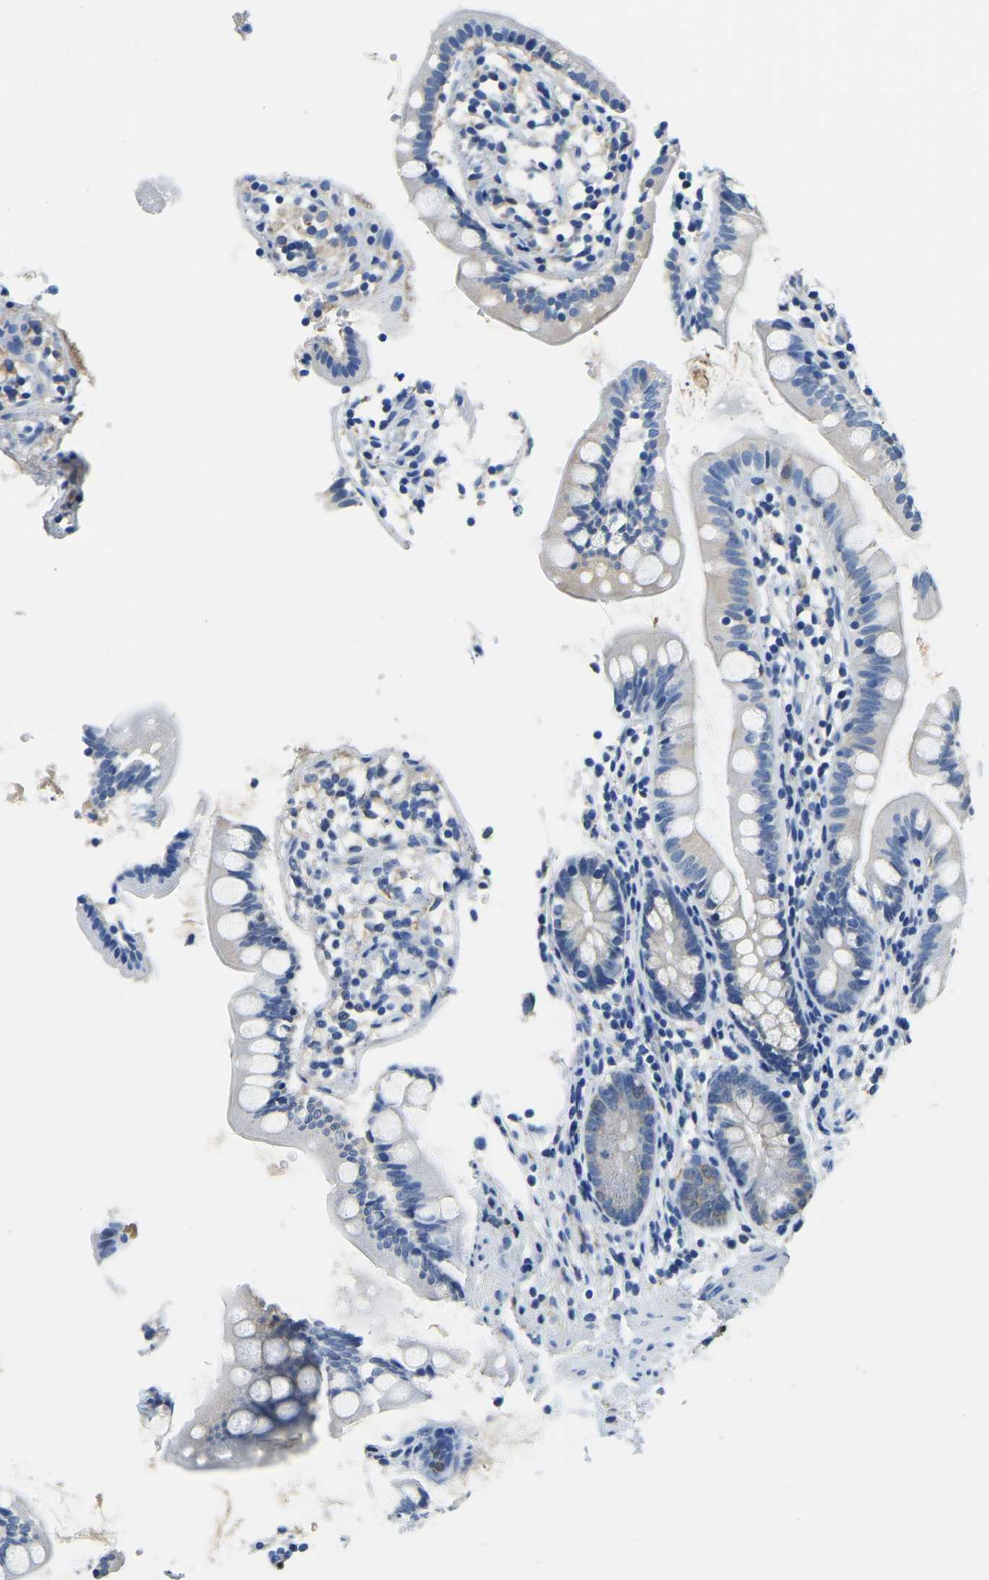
{"staining": {"intensity": "weak", "quantity": "<25%", "location": "cytoplasmic/membranous"}, "tissue": "small intestine", "cell_type": "Glandular cells", "image_type": "normal", "snomed": [{"axis": "morphology", "description": "Normal tissue, NOS"}, {"axis": "topography", "description": "Small intestine"}], "caption": "Photomicrograph shows no significant protein positivity in glandular cells of benign small intestine. (Stains: DAB (3,3'-diaminobenzidine) IHC with hematoxylin counter stain, Microscopy: brightfield microscopy at high magnification).", "gene": "ZDHHC13", "patient": {"sex": "female", "age": 84}}